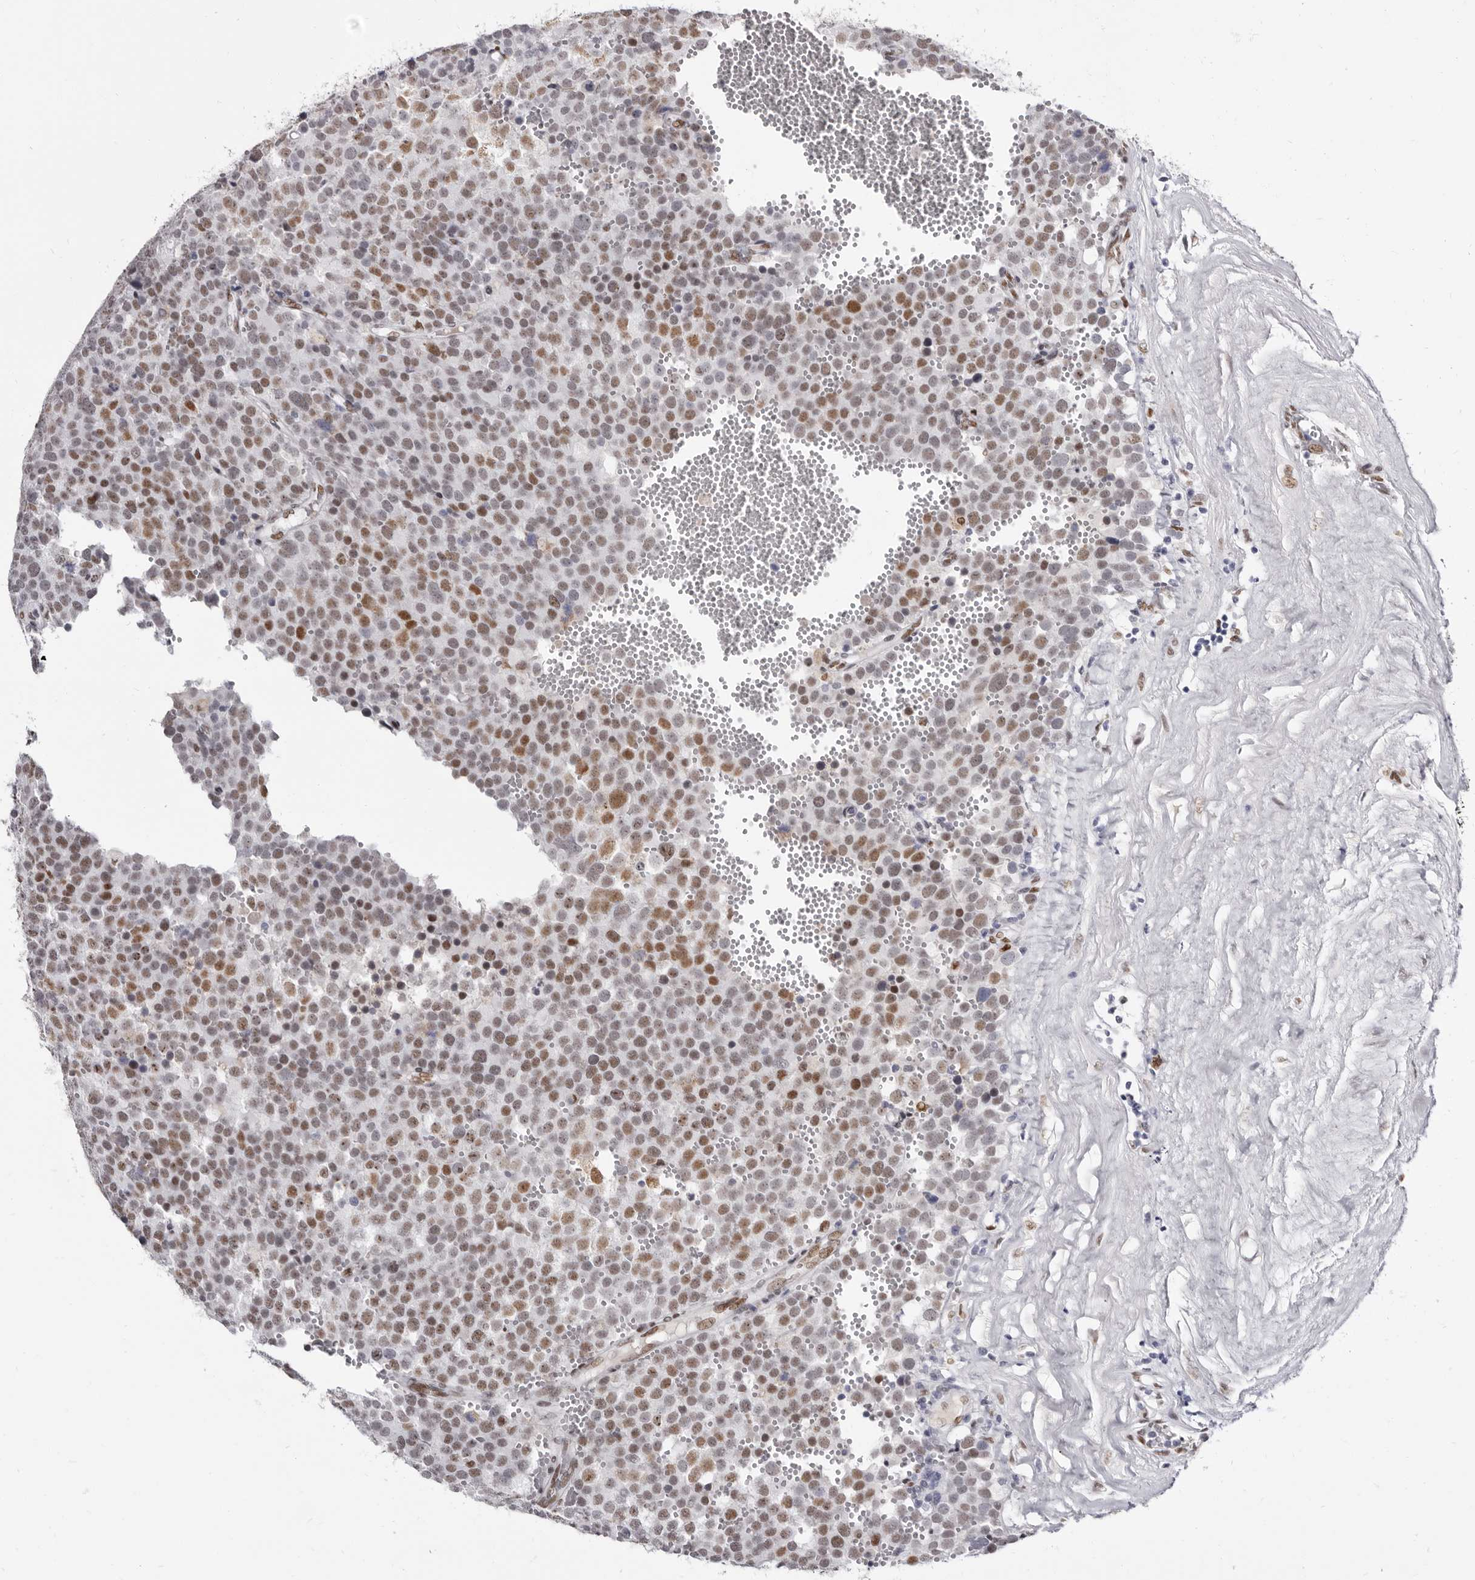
{"staining": {"intensity": "moderate", "quantity": ">75%", "location": "nuclear"}, "tissue": "testis cancer", "cell_type": "Tumor cells", "image_type": "cancer", "snomed": [{"axis": "morphology", "description": "Seminoma, NOS"}, {"axis": "topography", "description": "Testis"}], "caption": "Testis cancer stained with DAB (3,3'-diaminobenzidine) immunohistochemistry shows medium levels of moderate nuclear positivity in about >75% of tumor cells.", "gene": "ZNF326", "patient": {"sex": "male", "age": 71}}